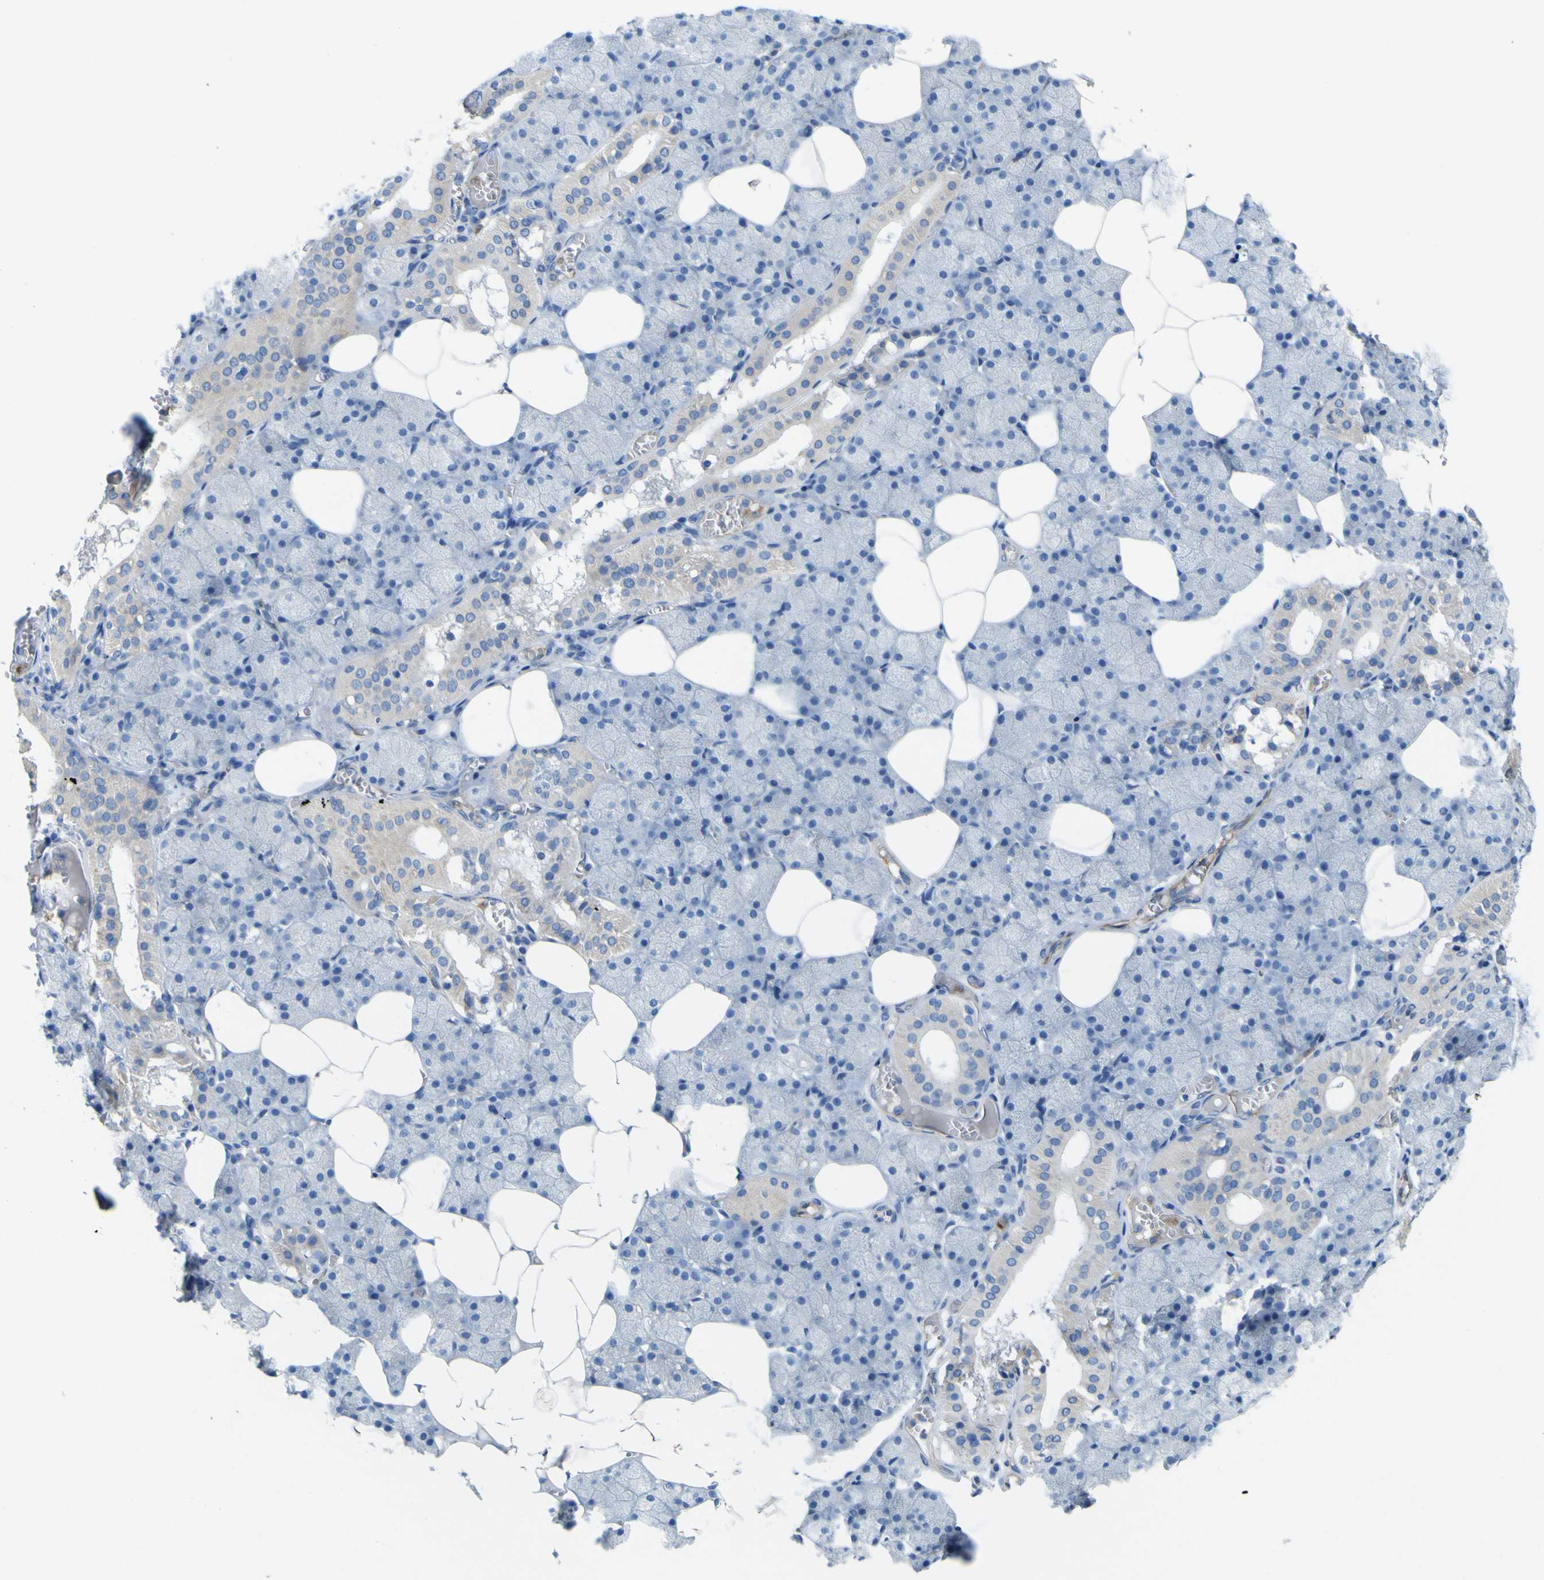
{"staining": {"intensity": "negative", "quantity": "none", "location": "none"}, "tissue": "salivary gland", "cell_type": "Glandular cells", "image_type": "normal", "snomed": [{"axis": "morphology", "description": "Normal tissue, NOS"}, {"axis": "topography", "description": "Salivary gland"}], "caption": "This histopathology image is of normal salivary gland stained with immunohistochemistry (IHC) to label a protein in brown with the nuclei are counter-stained blue. There is no staining in glandular cells. (Immunohistochemistry, brightfield microscopy, high magnification).", "gene": "CD93", "patient": {"sex": "male", "age": 62}}